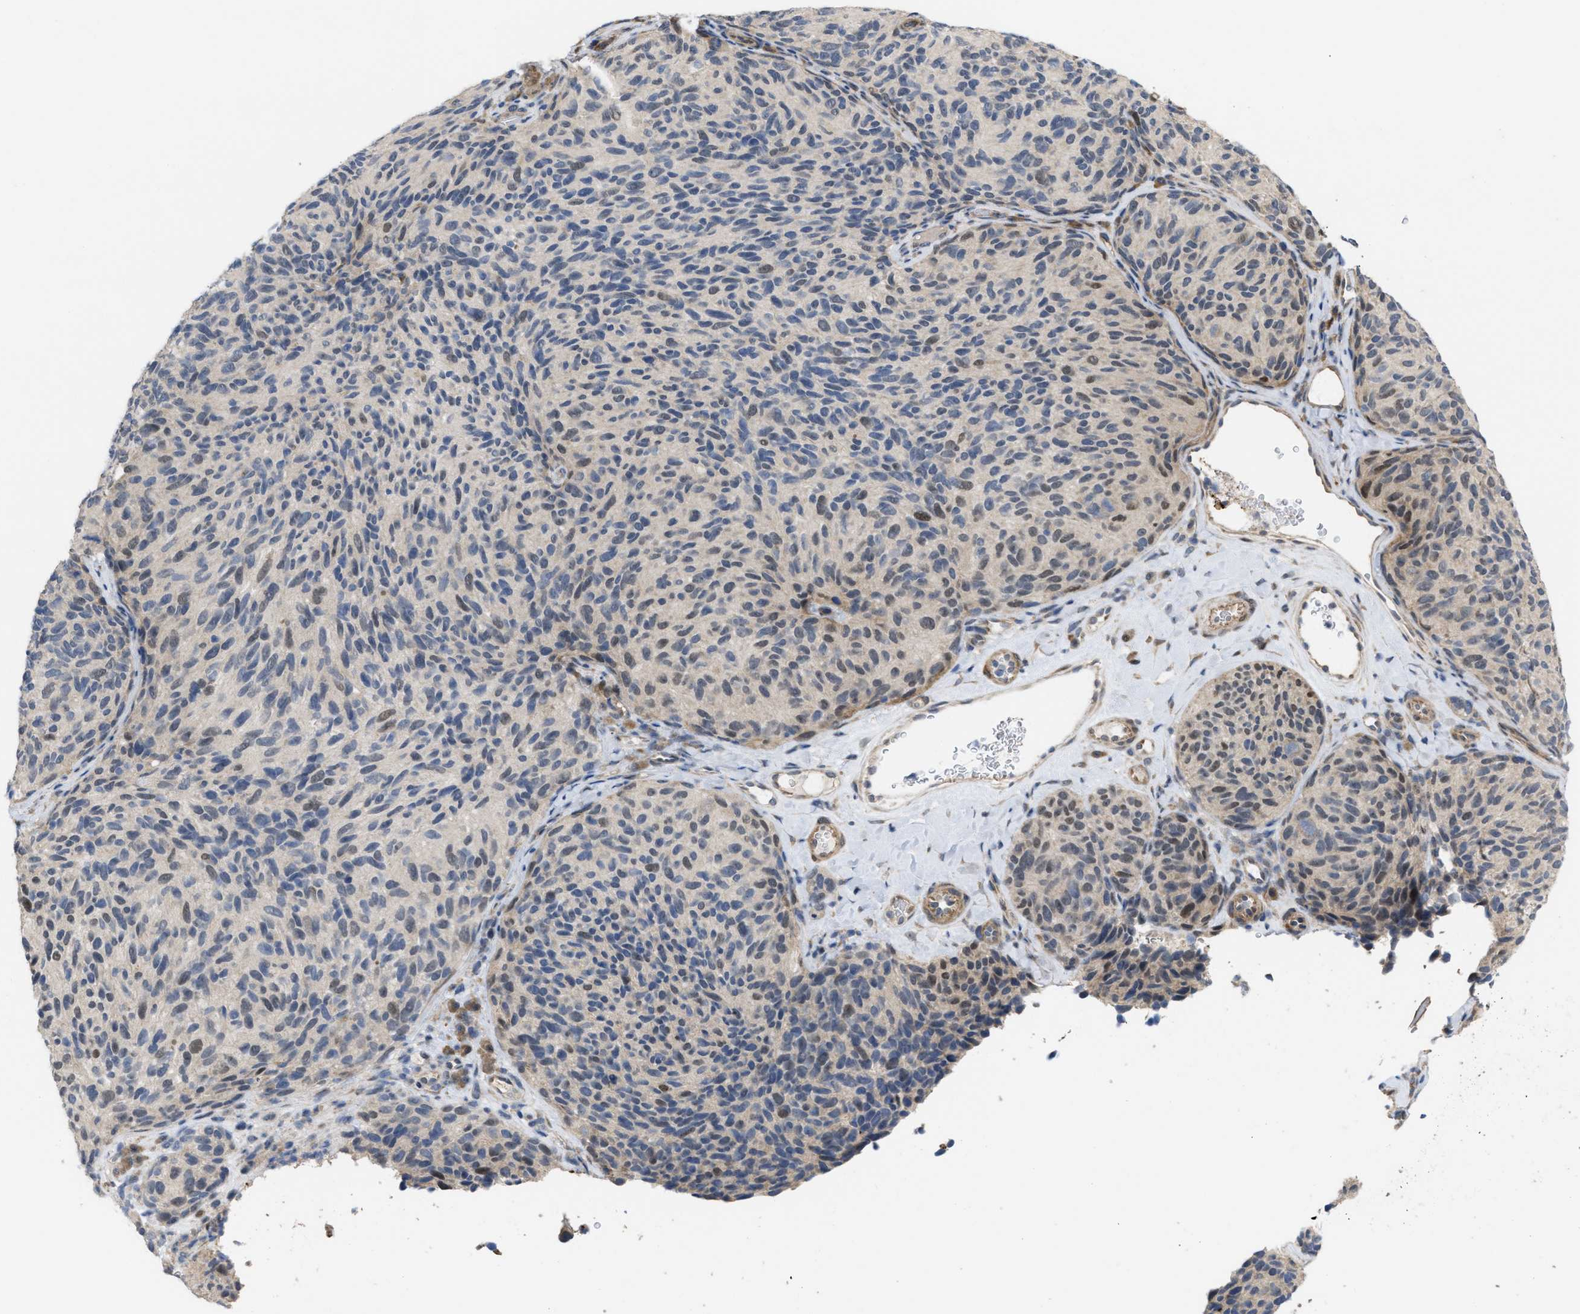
{"staining": {"intensity": "weak", "quantity": "25%-75%", "location": "nuclear"}, "tissue": "melanoma", "cell_type": "Tumor cells", "image_type": "cancer", "snomed": [{"axis": "morphology", "description": "Malignant melanoma, NOS"}, {"axis": "topography", "description": "Skin"}], "caption": "Protein expression analysis of human melanoma reveals weak nuclear positivity in about 25%-75% of tumor cells. The protein is shown in brown color, while the nuclei are stained blue.", "gene": "CDPF1", "patient": {"sex": "female", "age": 73}}